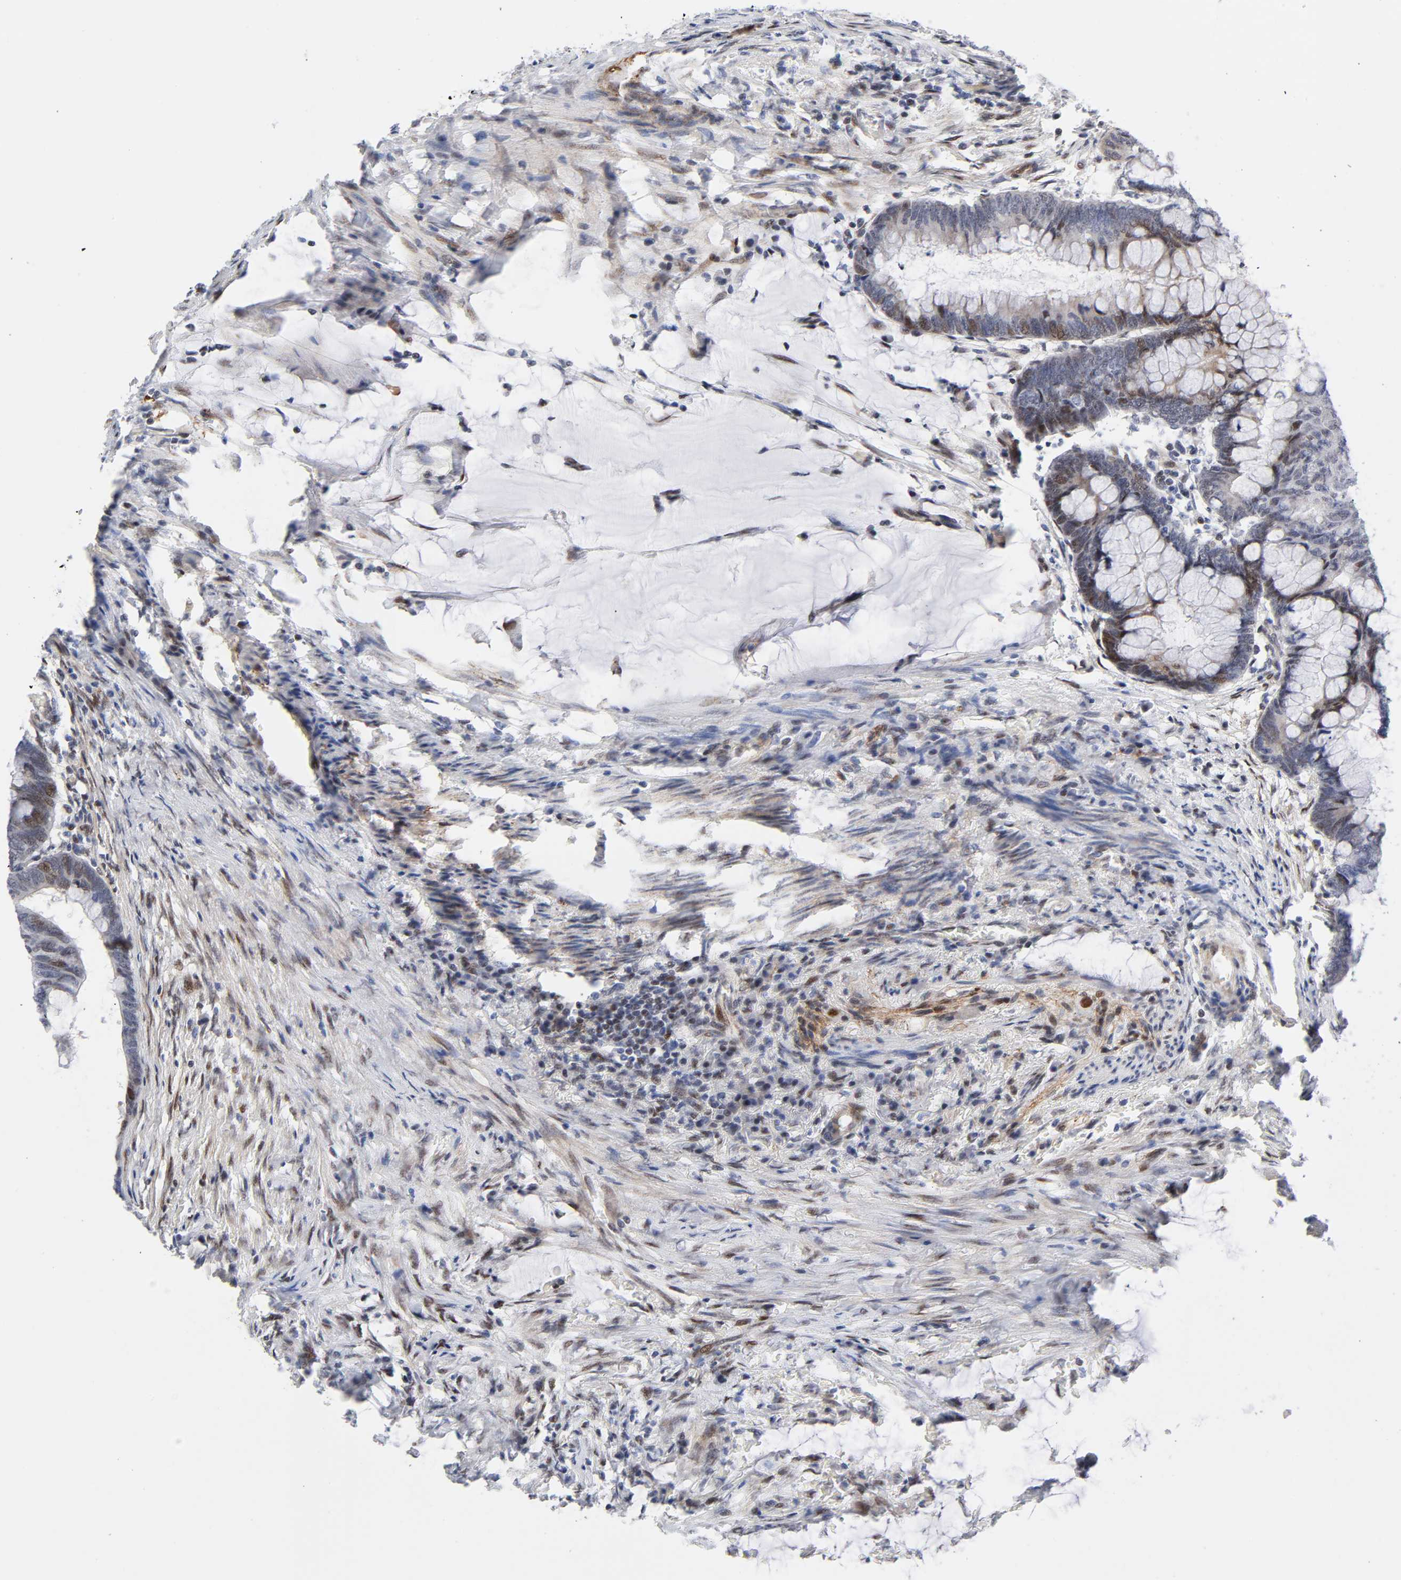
{"staining": {"intensity": "moderate", "quantity": "25%-75%", "location": "nuclear"}, "tissue": "colorectal cancer", "cell_type": "Tumor cells", "image_type": "cancer", "snomed": [{"axis": "morphology", "description": "Normal tissue, NOS"}, {"axis": "morphology", "description": "Adenocarcinoma, NOS"}, {"axis": "topography", "description": "Rectum"}, {"axis": "topography", "description": "Peripheral nerve tissue"}], "caption": "Immunohistochemistry image of neoplastic tissue: colorectal adenocarcinoma stained using IHC demonstrates medium levels of moderate protein expression localized specifically in the nuclear of tumor cells, appearing as a nuclear brown color.", "gene": "STK38", "patient": {"sex": "male", "age": 92}}